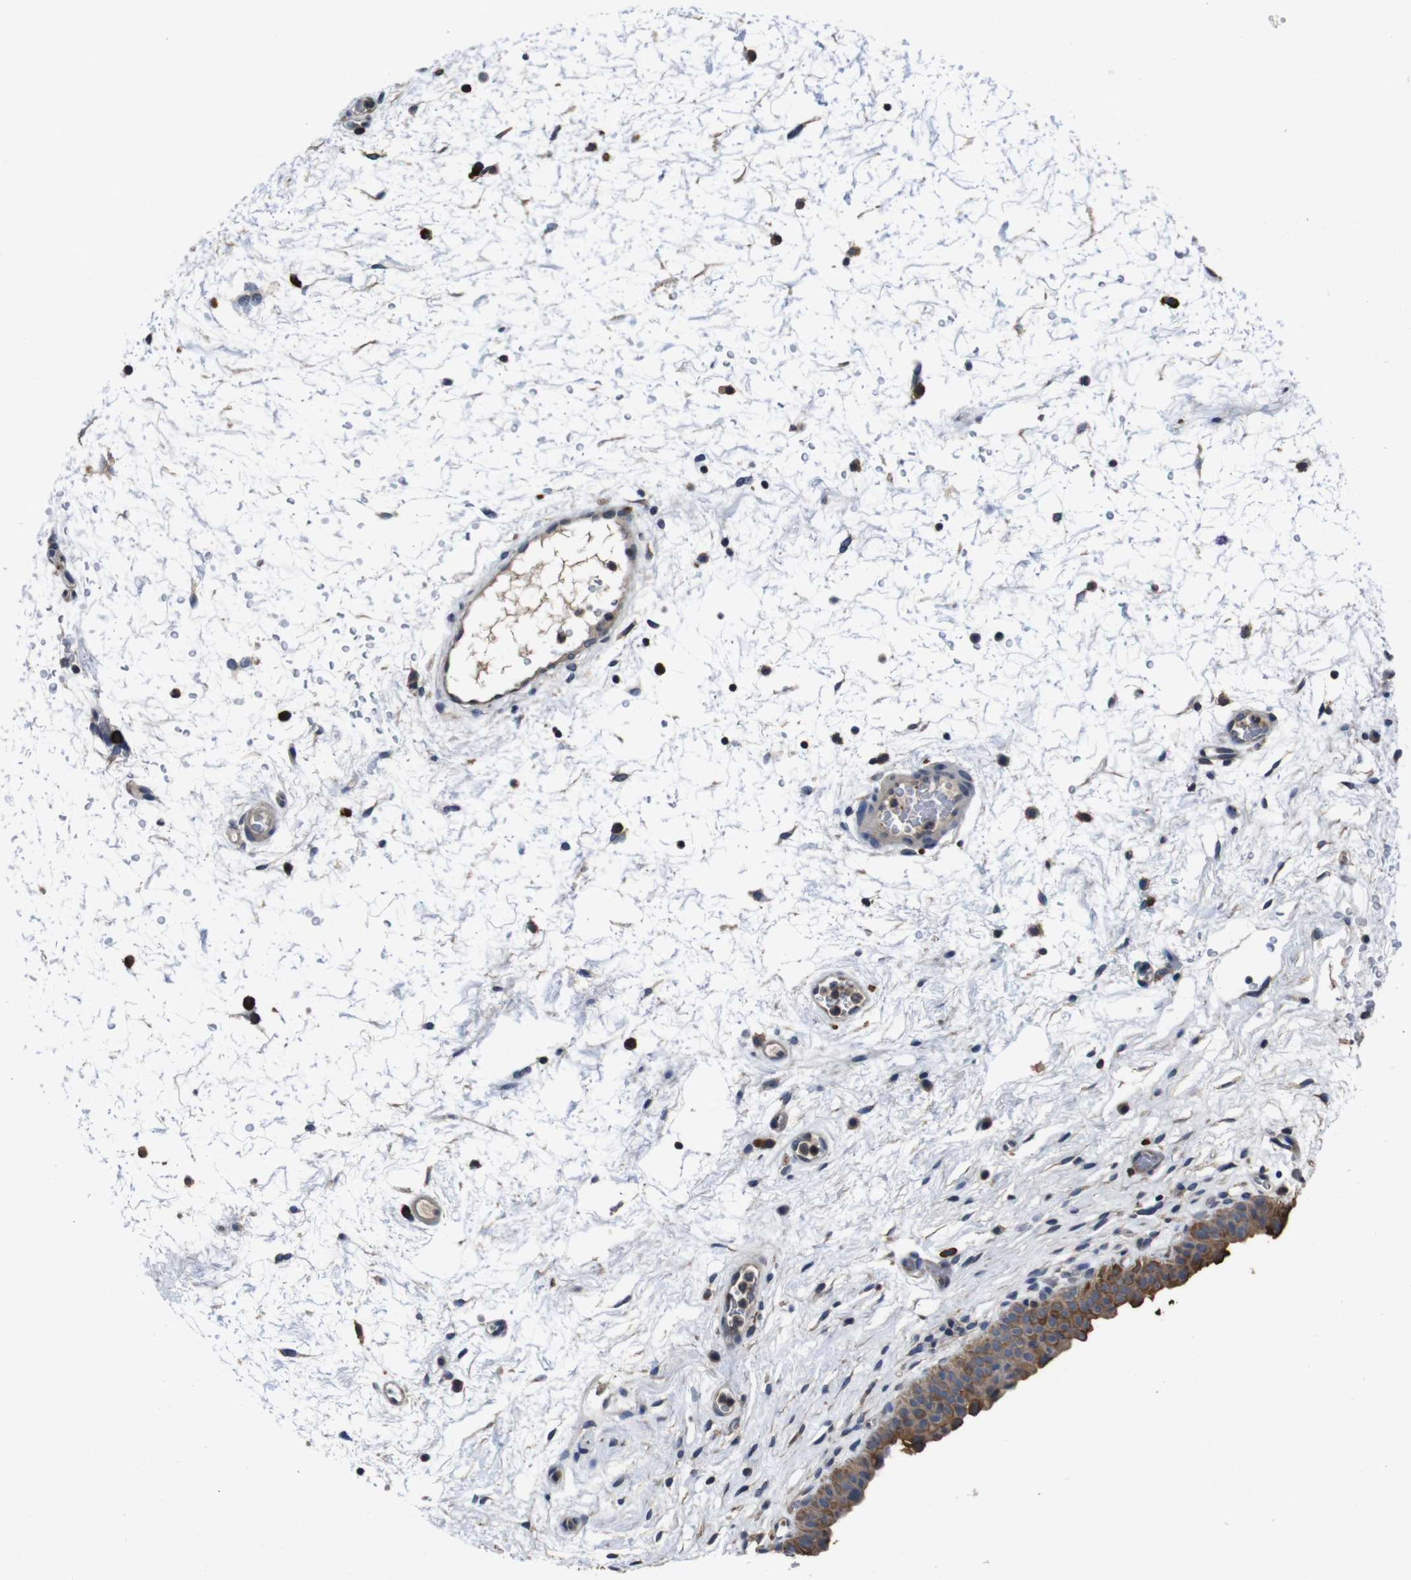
{"staining": {"intensity": "strong", "quantity": ">75%", "location": "cytoplasmic/membranous"}, "tissue": "urinary bladder", "cell_type": "Urothelial cells", "image_type": "normal", "snomed": [{"axis": "morphology", "description": "Normal tissue, NOS"}, {"axis": "topography", "description": "Urinary bladder"}], "caption": "Immunohistochemical staining of unremarkable urinary bladder exhibits strong cytoplasmic/membranous protein positivity in about >75% of urothelial cells. (Brightfield microscopy of DAB IHC at high magnification).", "gene": "GLIPR1", "patient": {"sex": "male", "age": 46}}